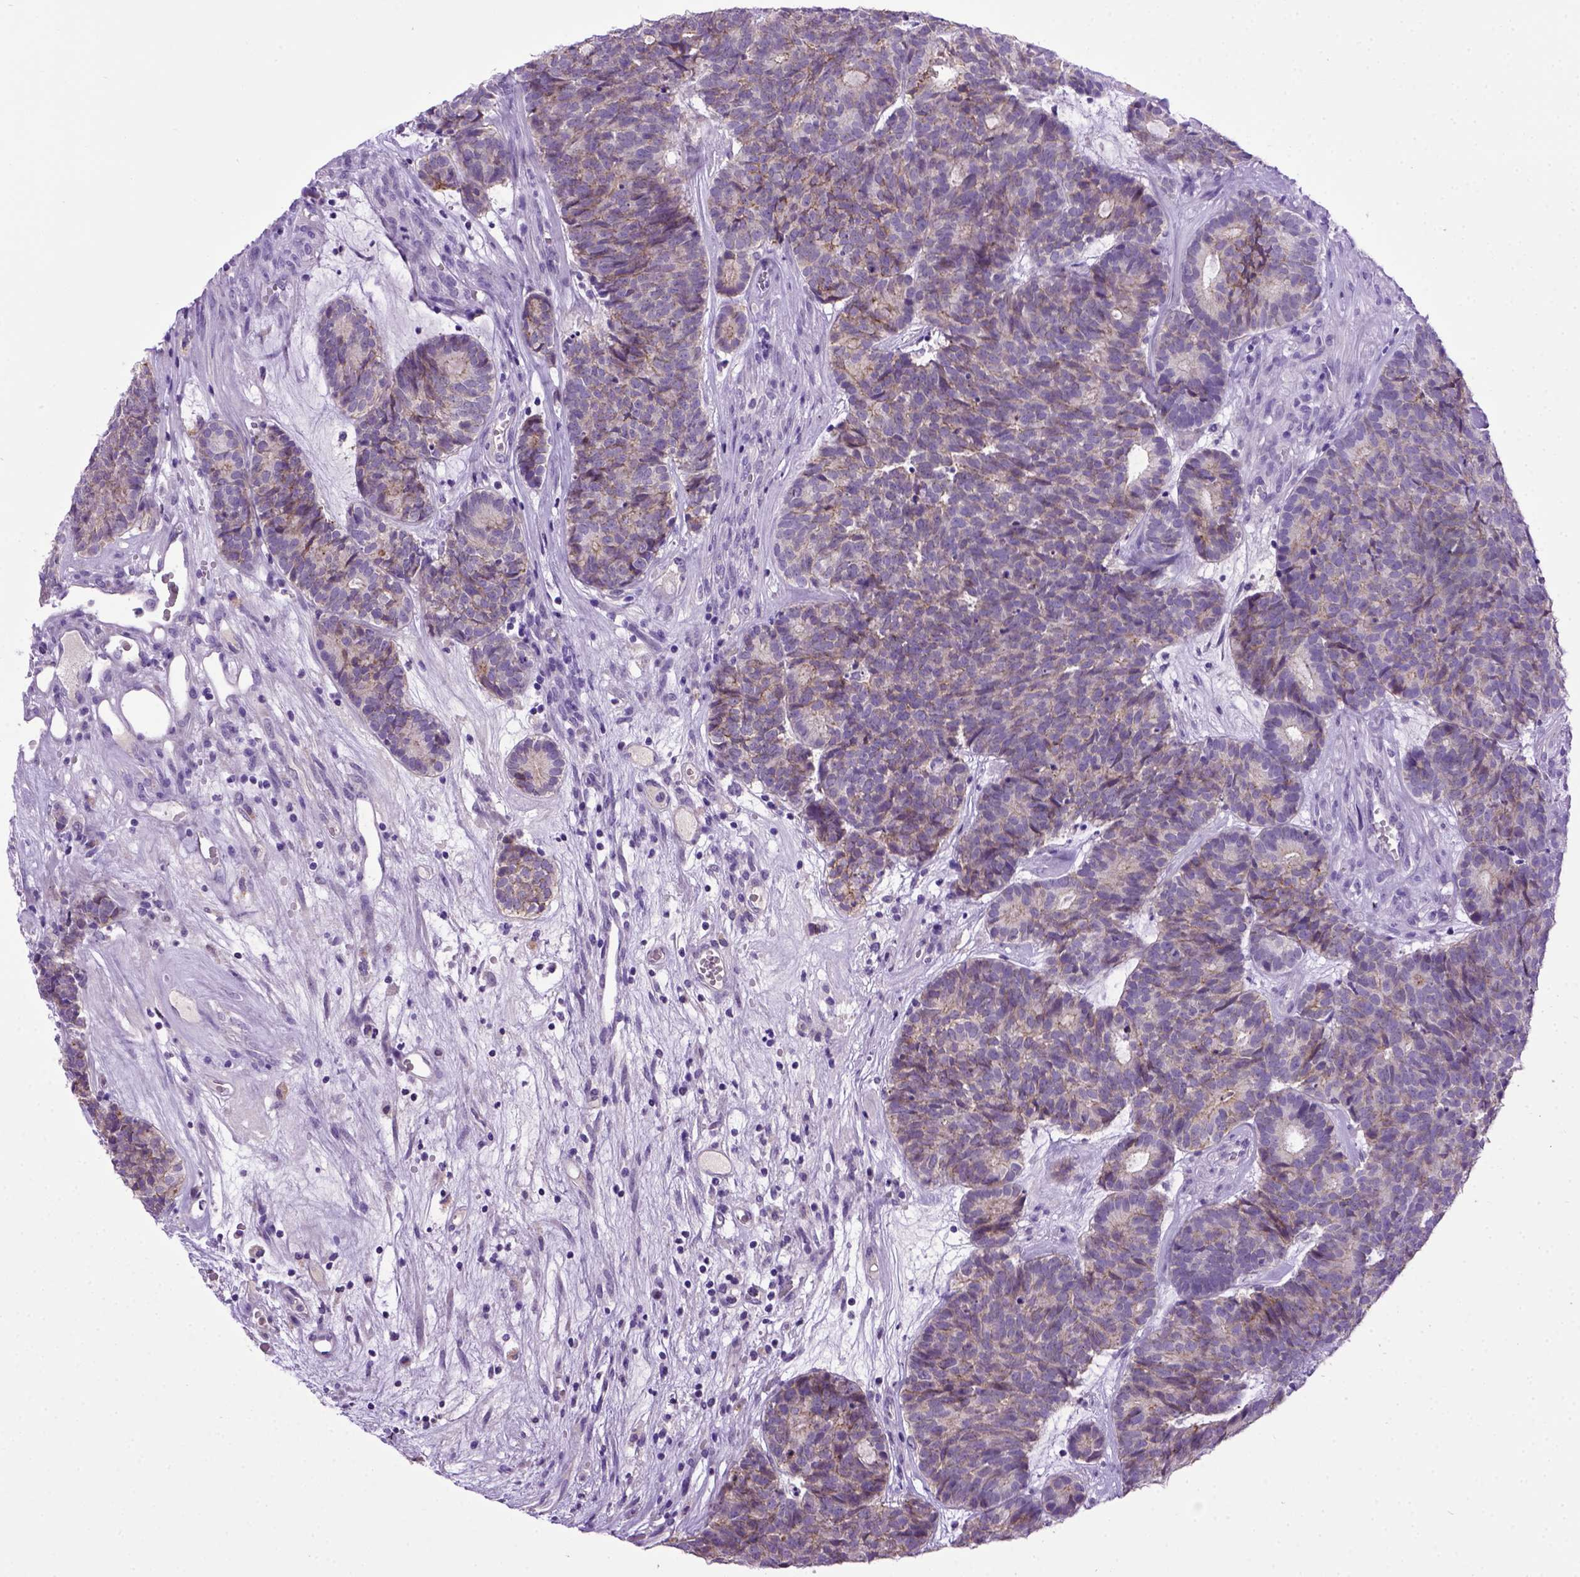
{"staining": {"intensity": "weak", "quantity": "25%-75%", "location": "cytoplasmic/membranous"}, "tissue": "head and neck cancer", "cell_type": "Tumor cells", "image_type": "cancer", "snomed": [{"axis": "morphology", "description": "Adenocarcinoma, NOS"}, {"axis": "topography", "description": "Head-Neck"}], "caption": "Head and neck cancer (adenocarcinoma) was stained to show a protein in brown. There is low levels of weak cytoplasmic/membranous positivity in approximately 25%-75% of tumor cells.", "gene": "CDH1", "patient": {"sex": "female", "age": 81}}